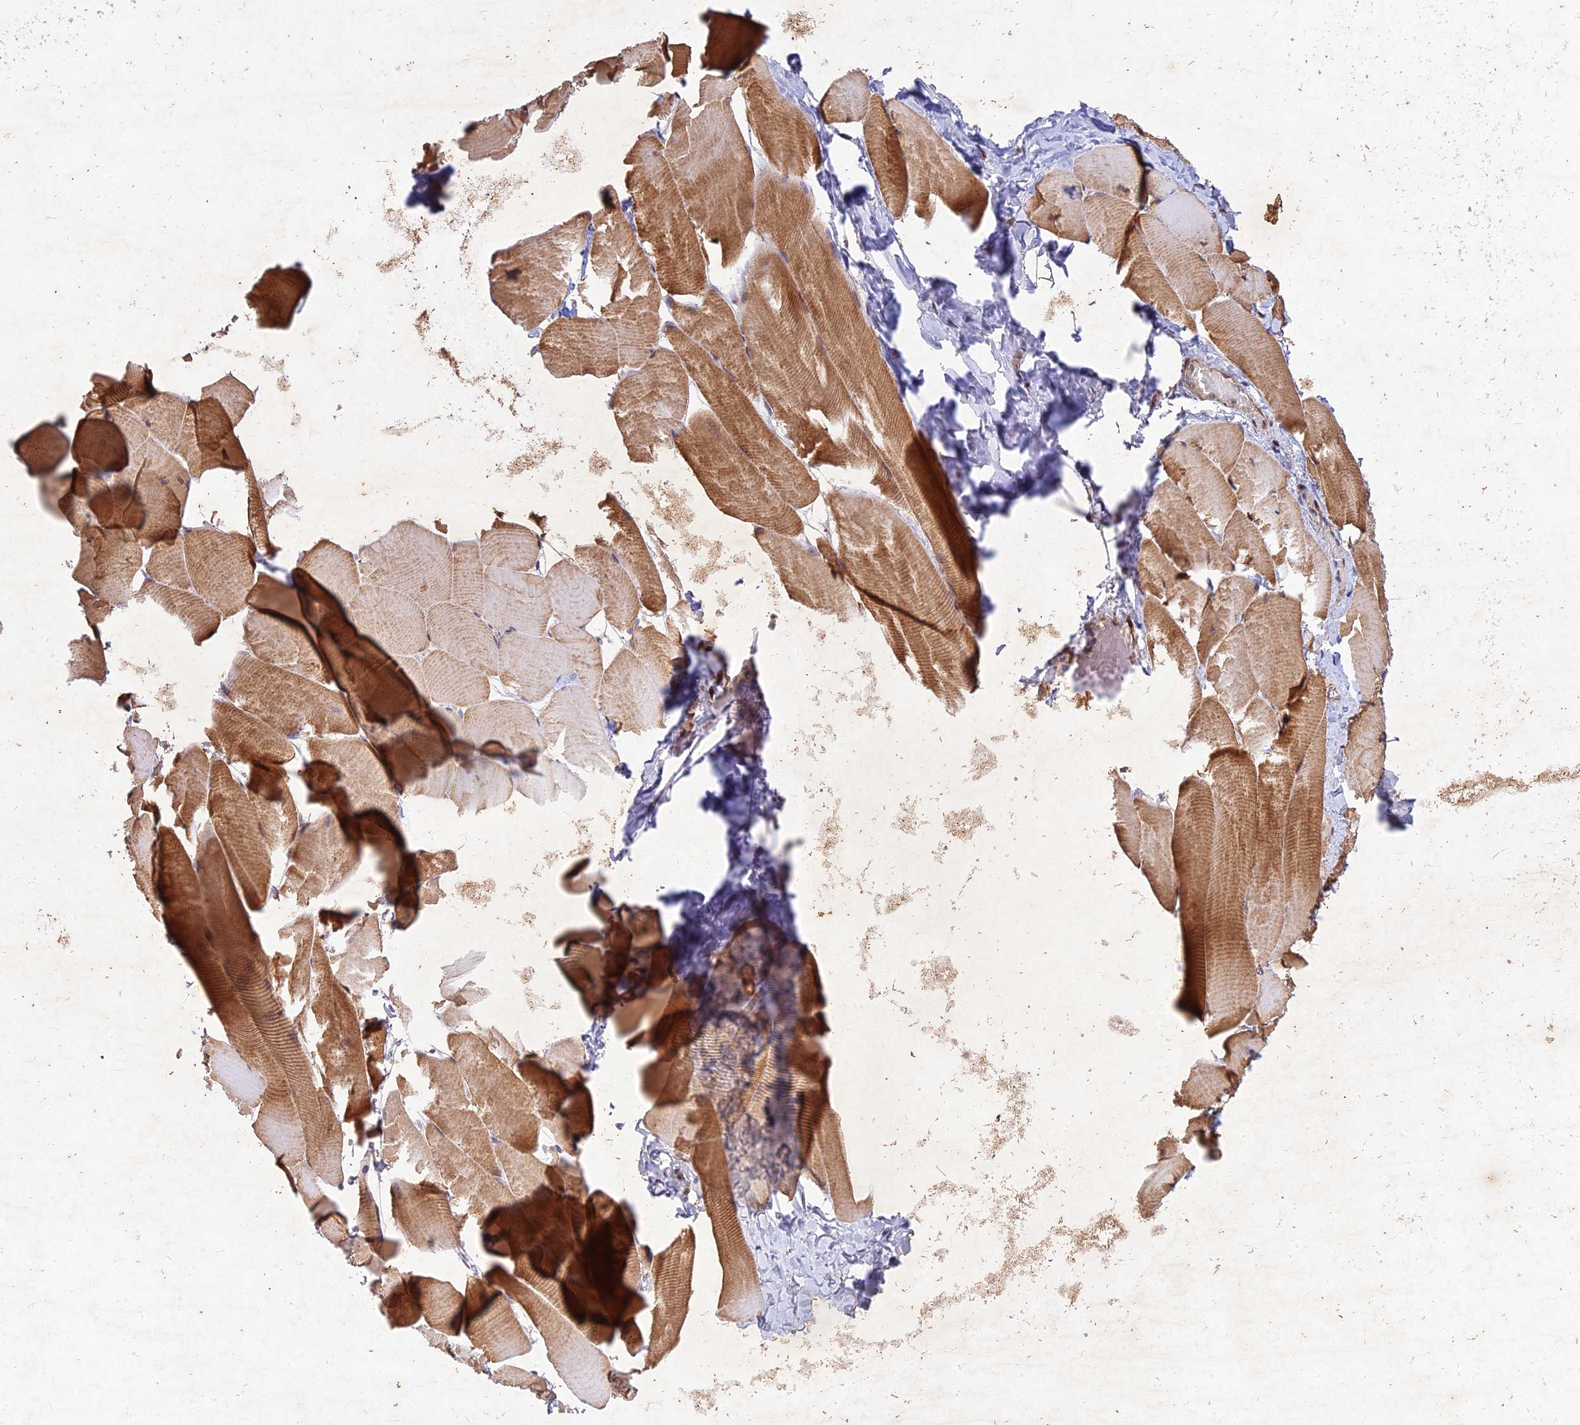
{"staining": {"intensity": "moderate", "quantity": "25%-75%", "location": "cytoplasmic/membranous"}, "tissue": "skeletal muscle", "cell_type": "Myocytes", "image_type": "normal", "snomed": [{"axis": "morphology", "description": "Normal tissue, NOS"}, {"axis": "topography", "description": "Skeletal muscle"}], "caption": "Immunohistochemistry image of unremarkable skeletal muscle: skeletal muscle stained using immunohistochemistry demonstrates medium levels of moderate protein expression localized specifically in the cytoplasmic/membranous of myocytes, appearing as a cytoplasmic/membranous brown color.", "gene": "RELCH", "patient": {"sex": "male", "age": 25}}